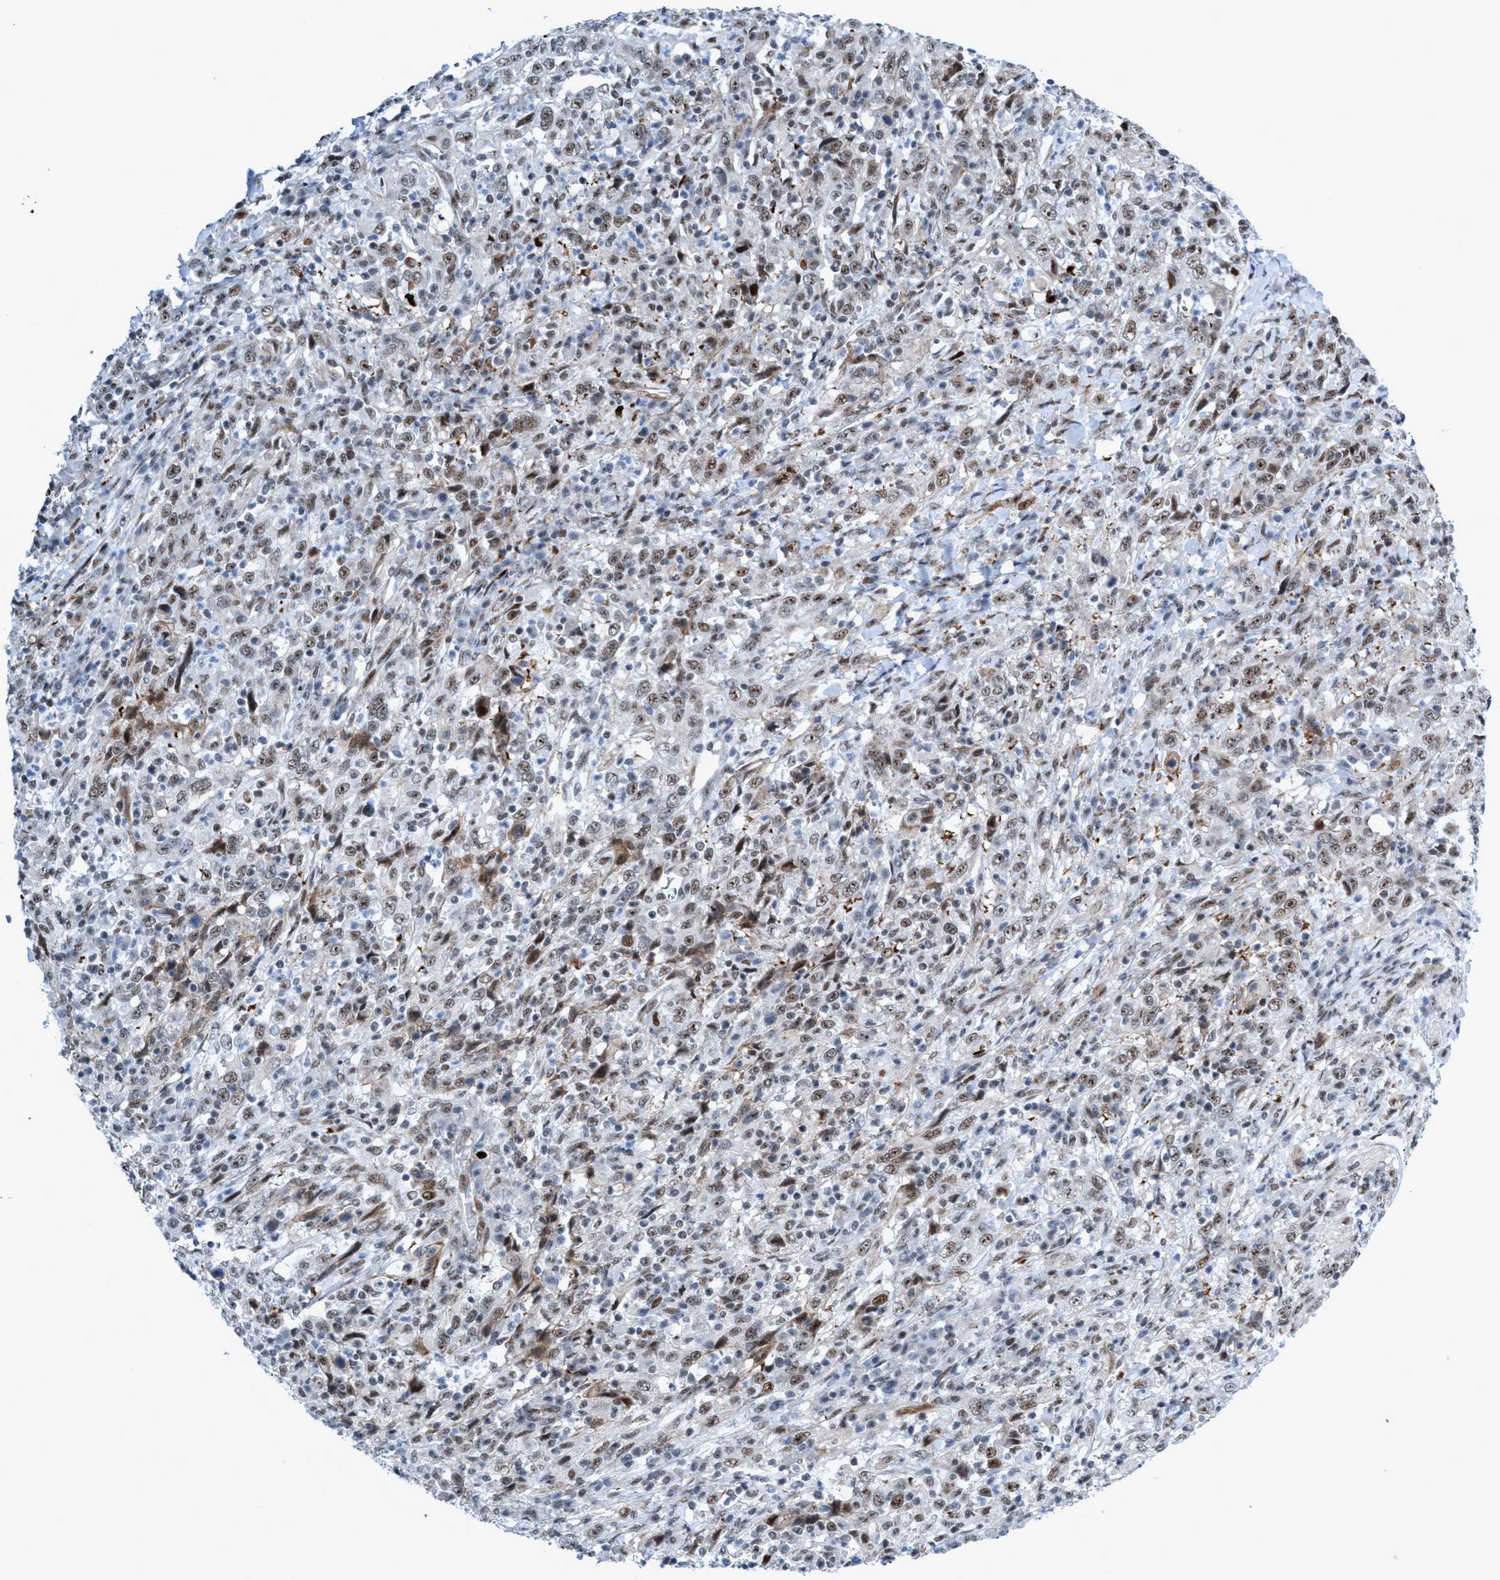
{"staining": {"intensity": "strong", "quantity": "<25%", "location": "nuclear"}, "tissue": "cervical cancer", "cell_type": "Tumor cells", "image_type": "cancer", "snomed": [{"axis": "morphology", "description": "Squamous cell carcinoma, NOS"}, {"axis": "topography", "description": "Cervix"}], "caption": "Human cervical squamous cell carcinoma stained with a protein marker displays strong staining in tumor cells.", "gene": "CWC27", "patient": {"sex": "female", "age": 46}}